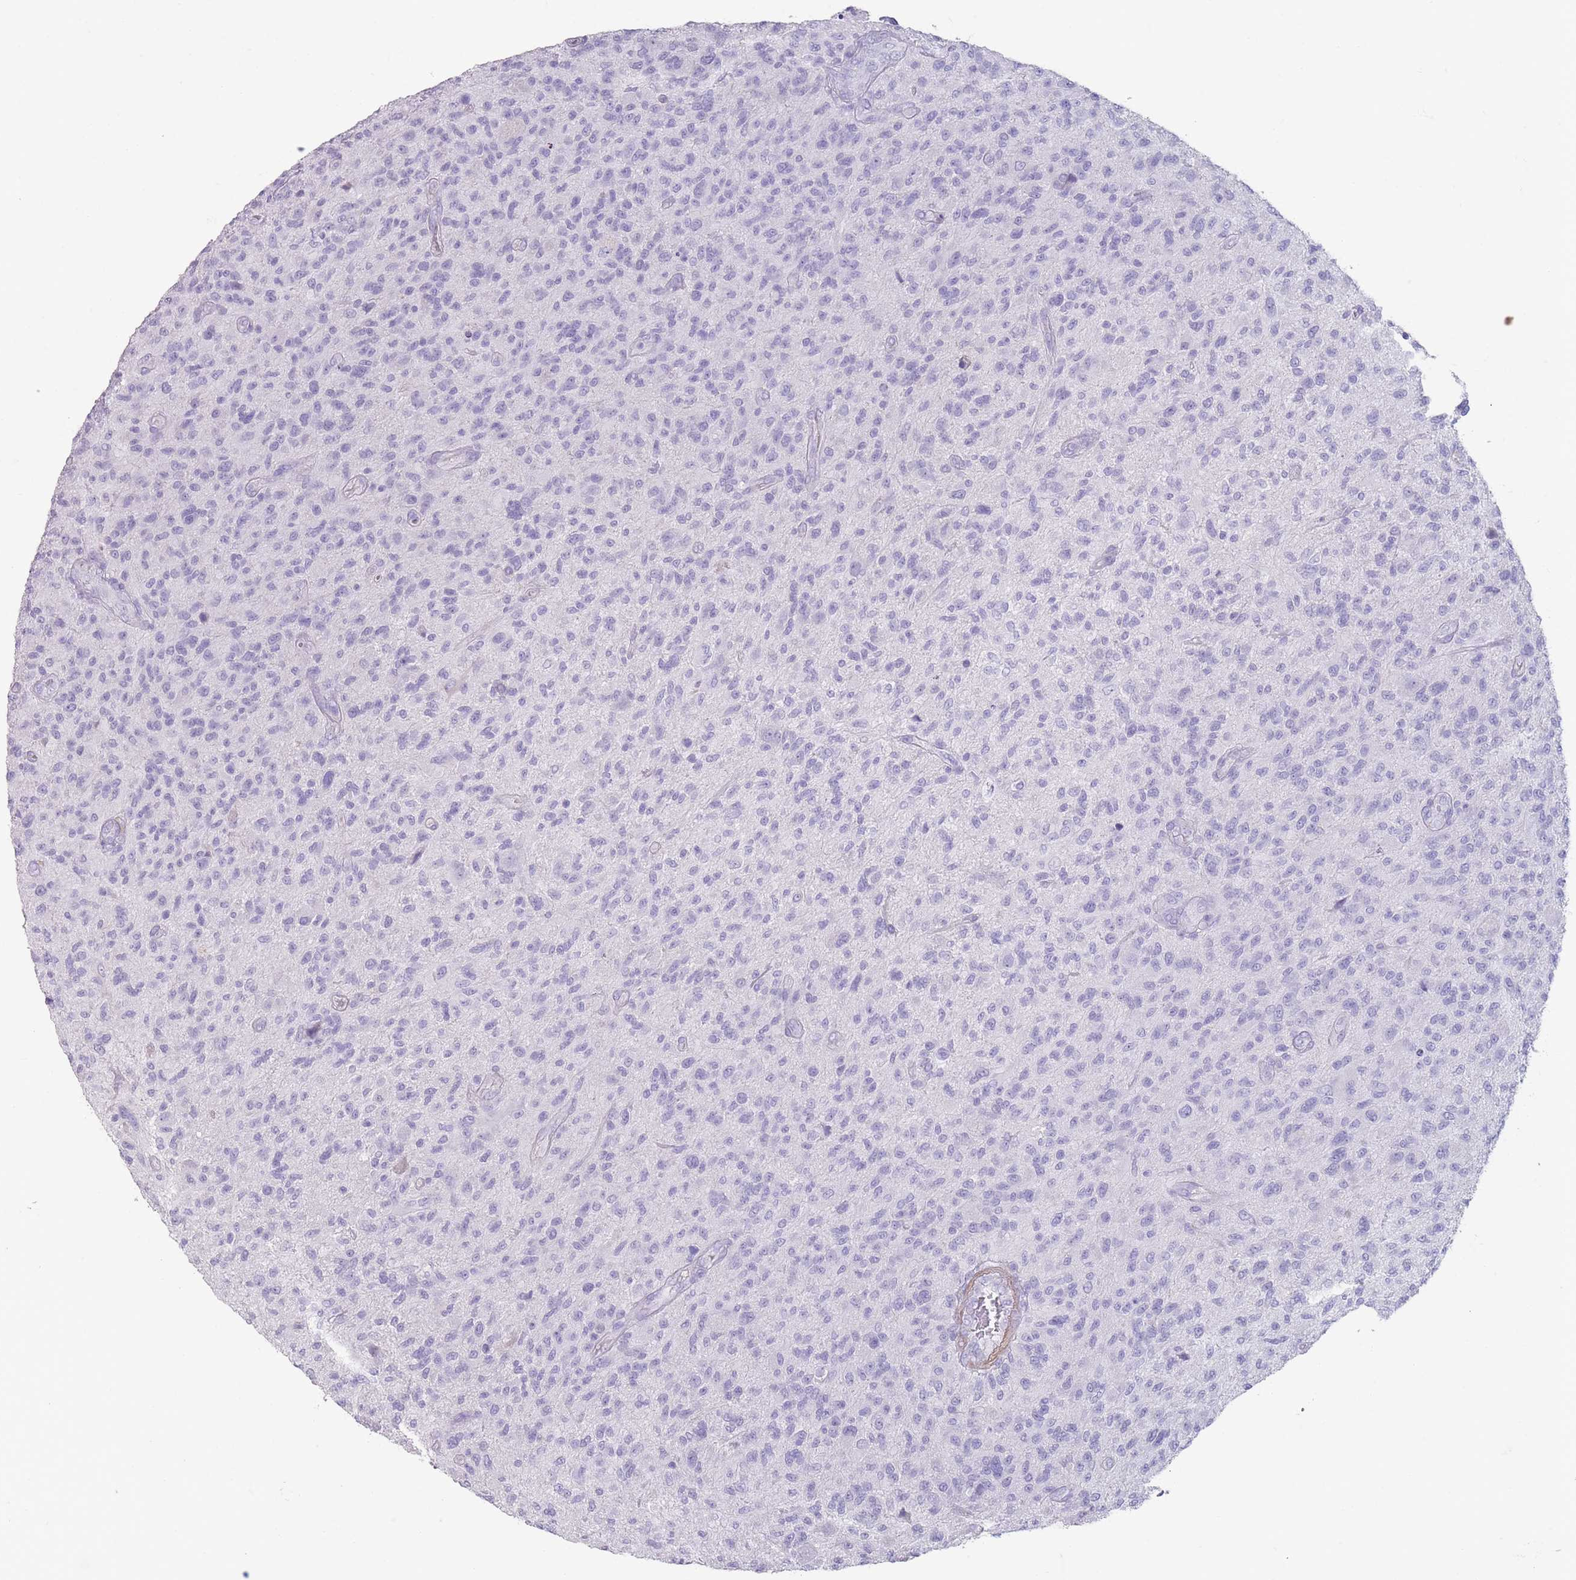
{"staining": {"intensity": "negative", "quantity": "none", "location": "none"}, "tissue": "glioma", "cell_type": "Tumor cells", "image_type": "cancer", "snomed": [{"axis": "morphology", "description": "Glioma, malignant, High grade"}, {"axis": "topography", "description": "Brain"}], "caption": "Human glioma stained for a protein using immunohistochemistry exhibits no positivity in tumor cells.", "gene": "RHBG", "patient": {"sex": "male", "age": 47}}